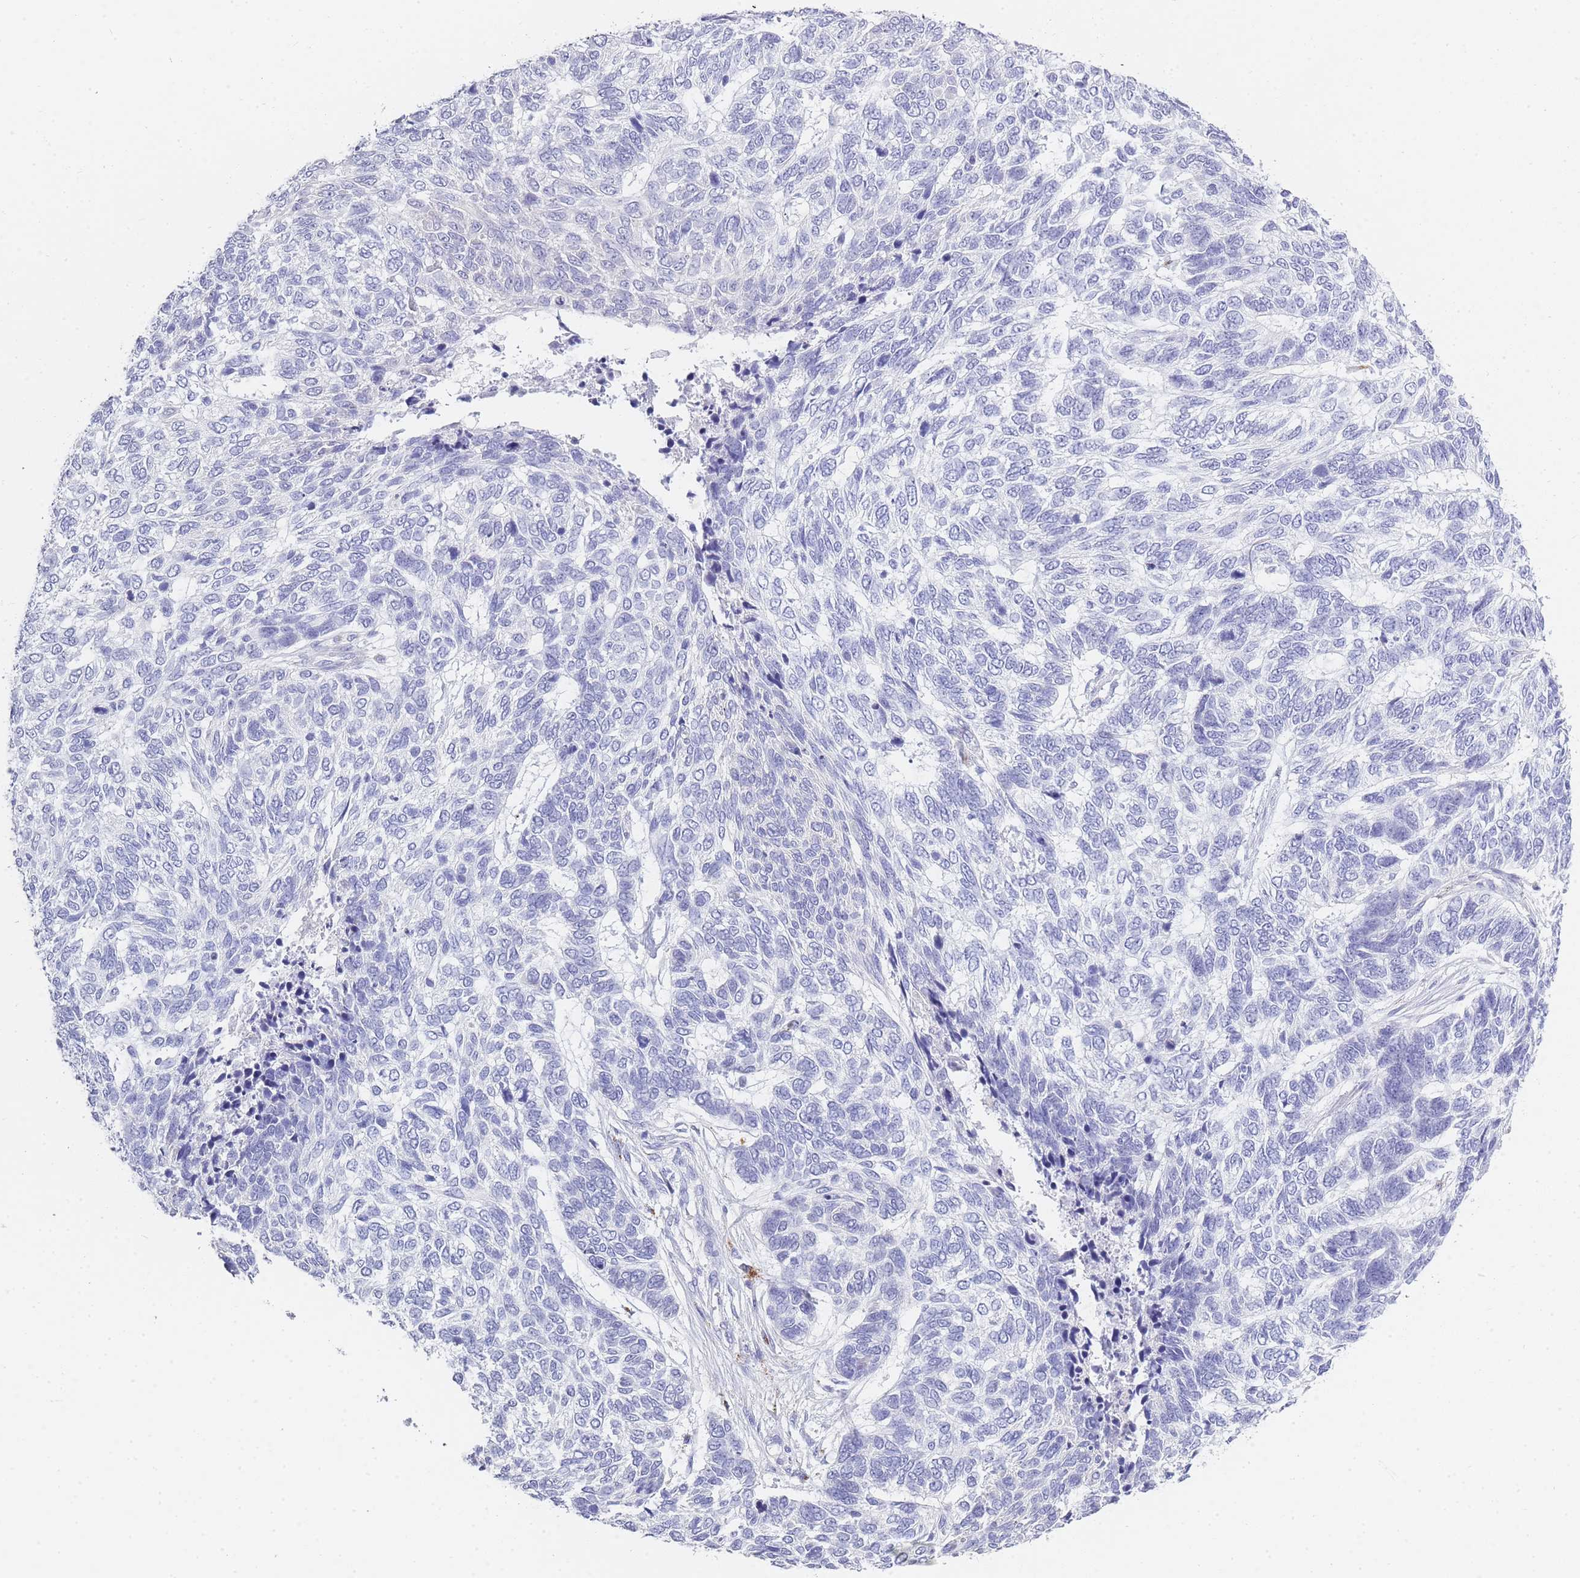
{"staining": {"intensity": "negative", "quantity": "none", "location": "none"}, "tissue": "skin cancer", "cell_type": "Tumor cells", "image_type": "cancer", "snomed": [{"axis": "morphology", "description": "Basal cell carcinoma"}, {"axis": "topography", "description": "Skin"}], "caption": "Image shows no significant protein positivity in tumor cells of basal cell carcinoma (skin).", "gene": "RHO", "patient": {"sex": "female", "age": 65}}